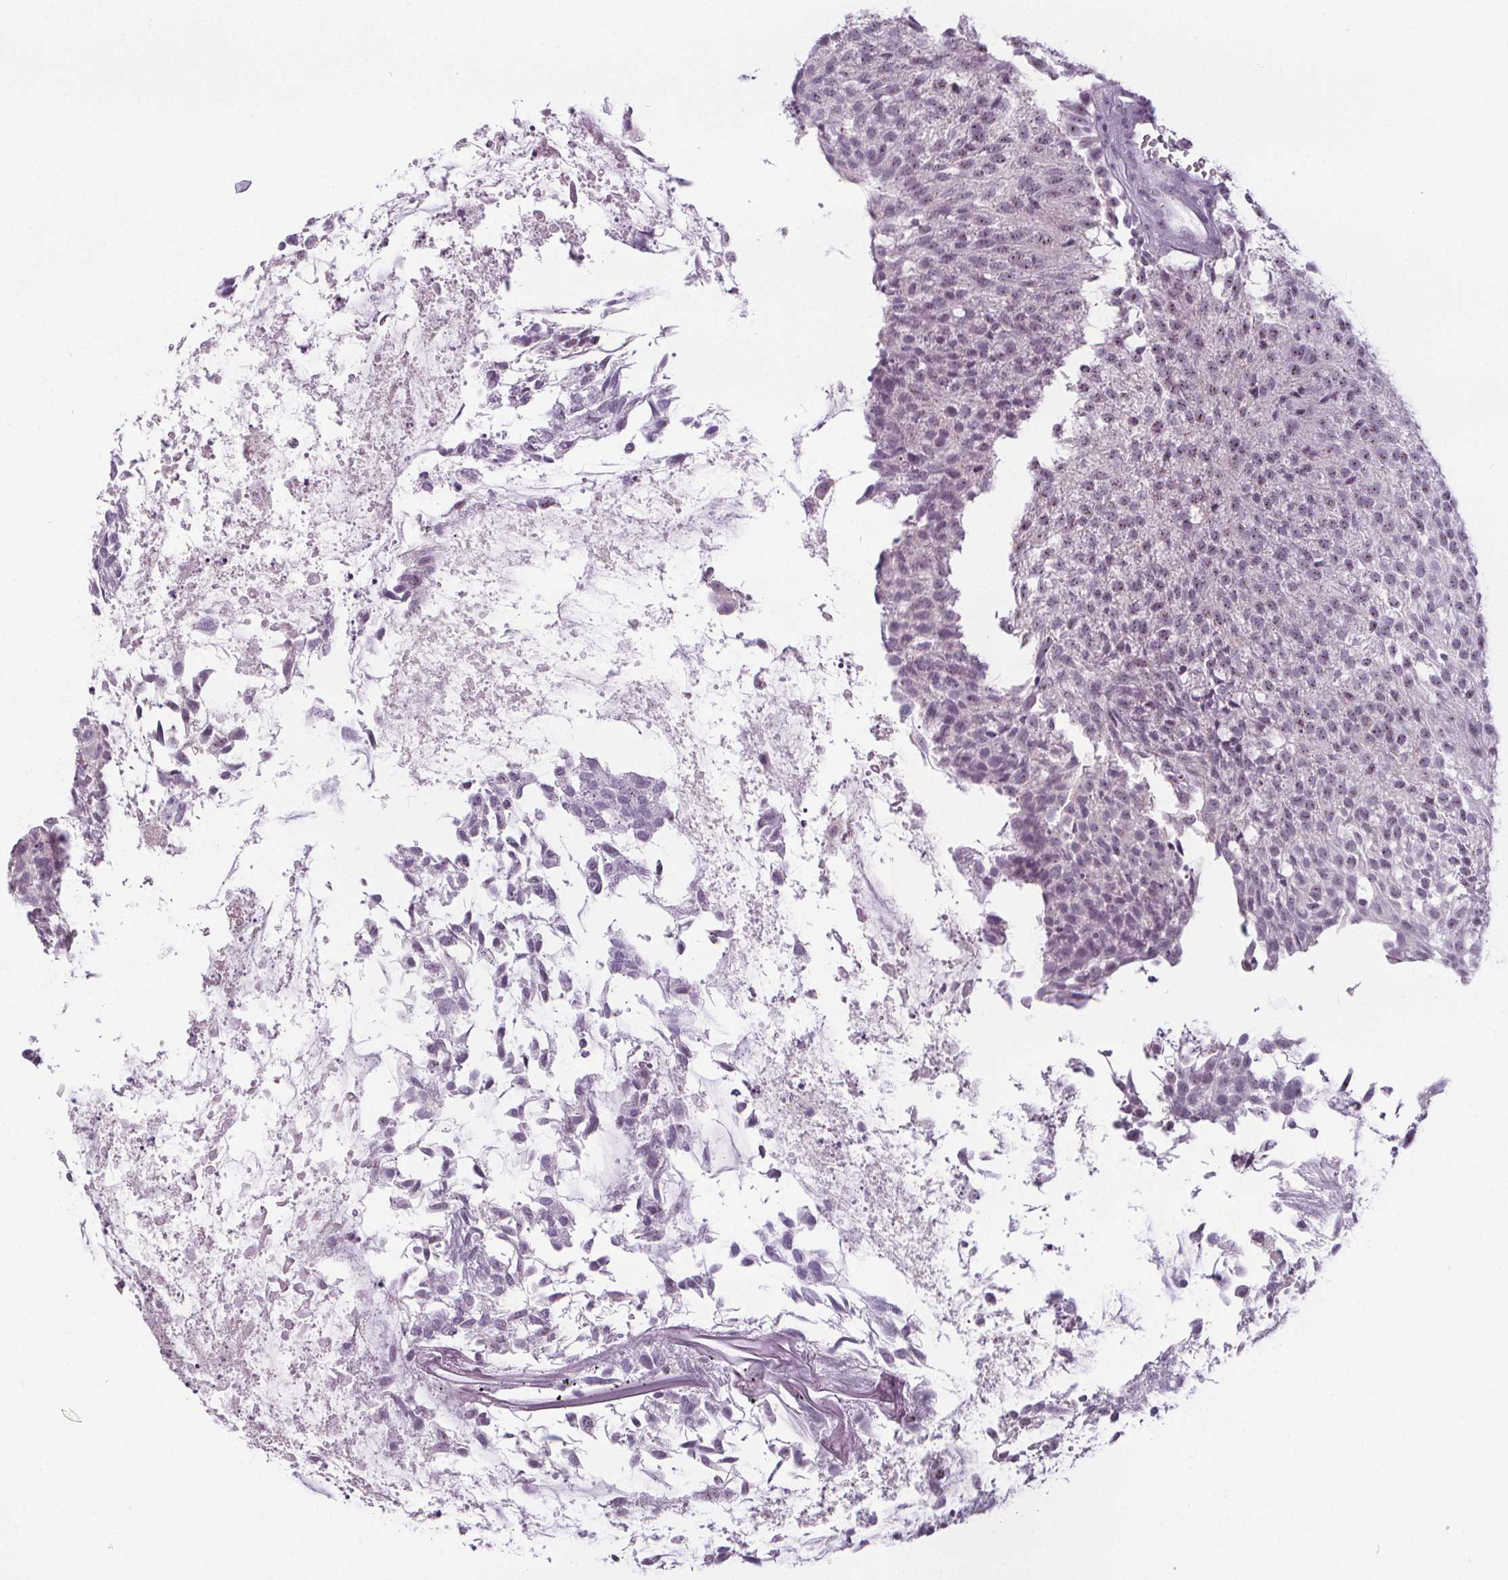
{"staining": {"intensity": "weak", "quantity": "25%-75%", "location": "nuclear"}, "tissue": "urothelial cancer", "cell_type": "Tumor cells", "image_type": "cancer", "snomed": [{"axis": "morphology", "description": "Urothelial carcinoma, NOS"}, {"axis": "topography", "description": "Urinary bladder"}], "caption": "Immunohistochemistry photomicrograph of human urothelial cancer stained for a protein (brown), which displays low levels of weak nuclear positivity in about 25%-75% of tumor cells.", "gene": "NOLC1", "patient": {"sex": "male", "age": 84}}